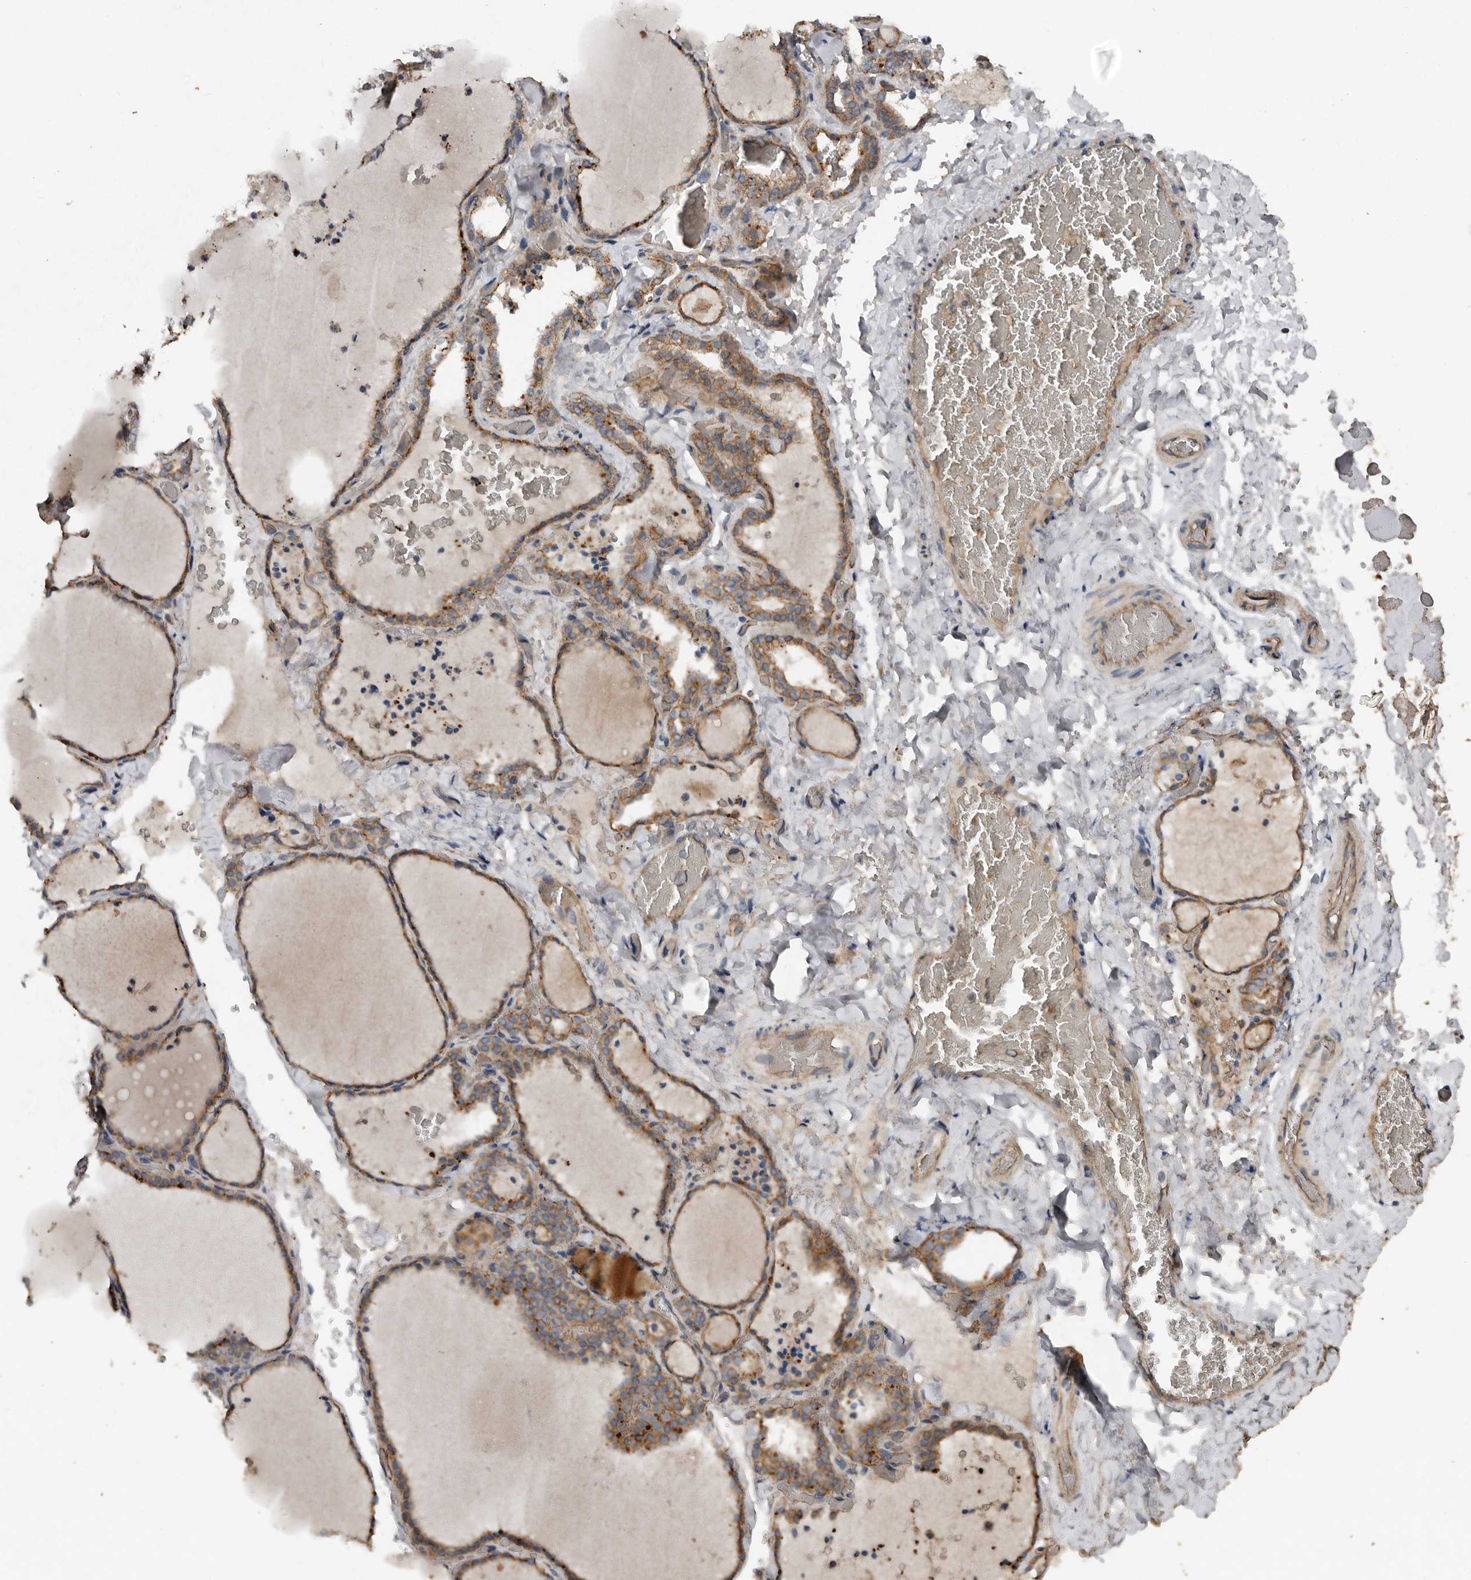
{"staining": {"intensity": "moderate", "quantity": ">75%", "location": "cytoplasmic/membranous"}, "tissue": "thyroid gland", "cell_type": "Glandular cells", "image_type": "normal", "snomed": [{"axis": "morphology", "description": "Normal tissue, NOS"}, {"axis": "topography", "description": "Thyroid gland"}], "caption": "High-magnification brightfield microscopy of normal thyroid gland stained with DAB (3,3'-diaminobenzidine) (brown) and counterstained with hematoxylin (blue). glandular cells exhibit moderate cytoplasmic/membranous expression is present in approximately>75% of cells. Nuclei are stained in blue.", "gene": "HYAL4", "patient": {"sex": "female", "age": 22}}